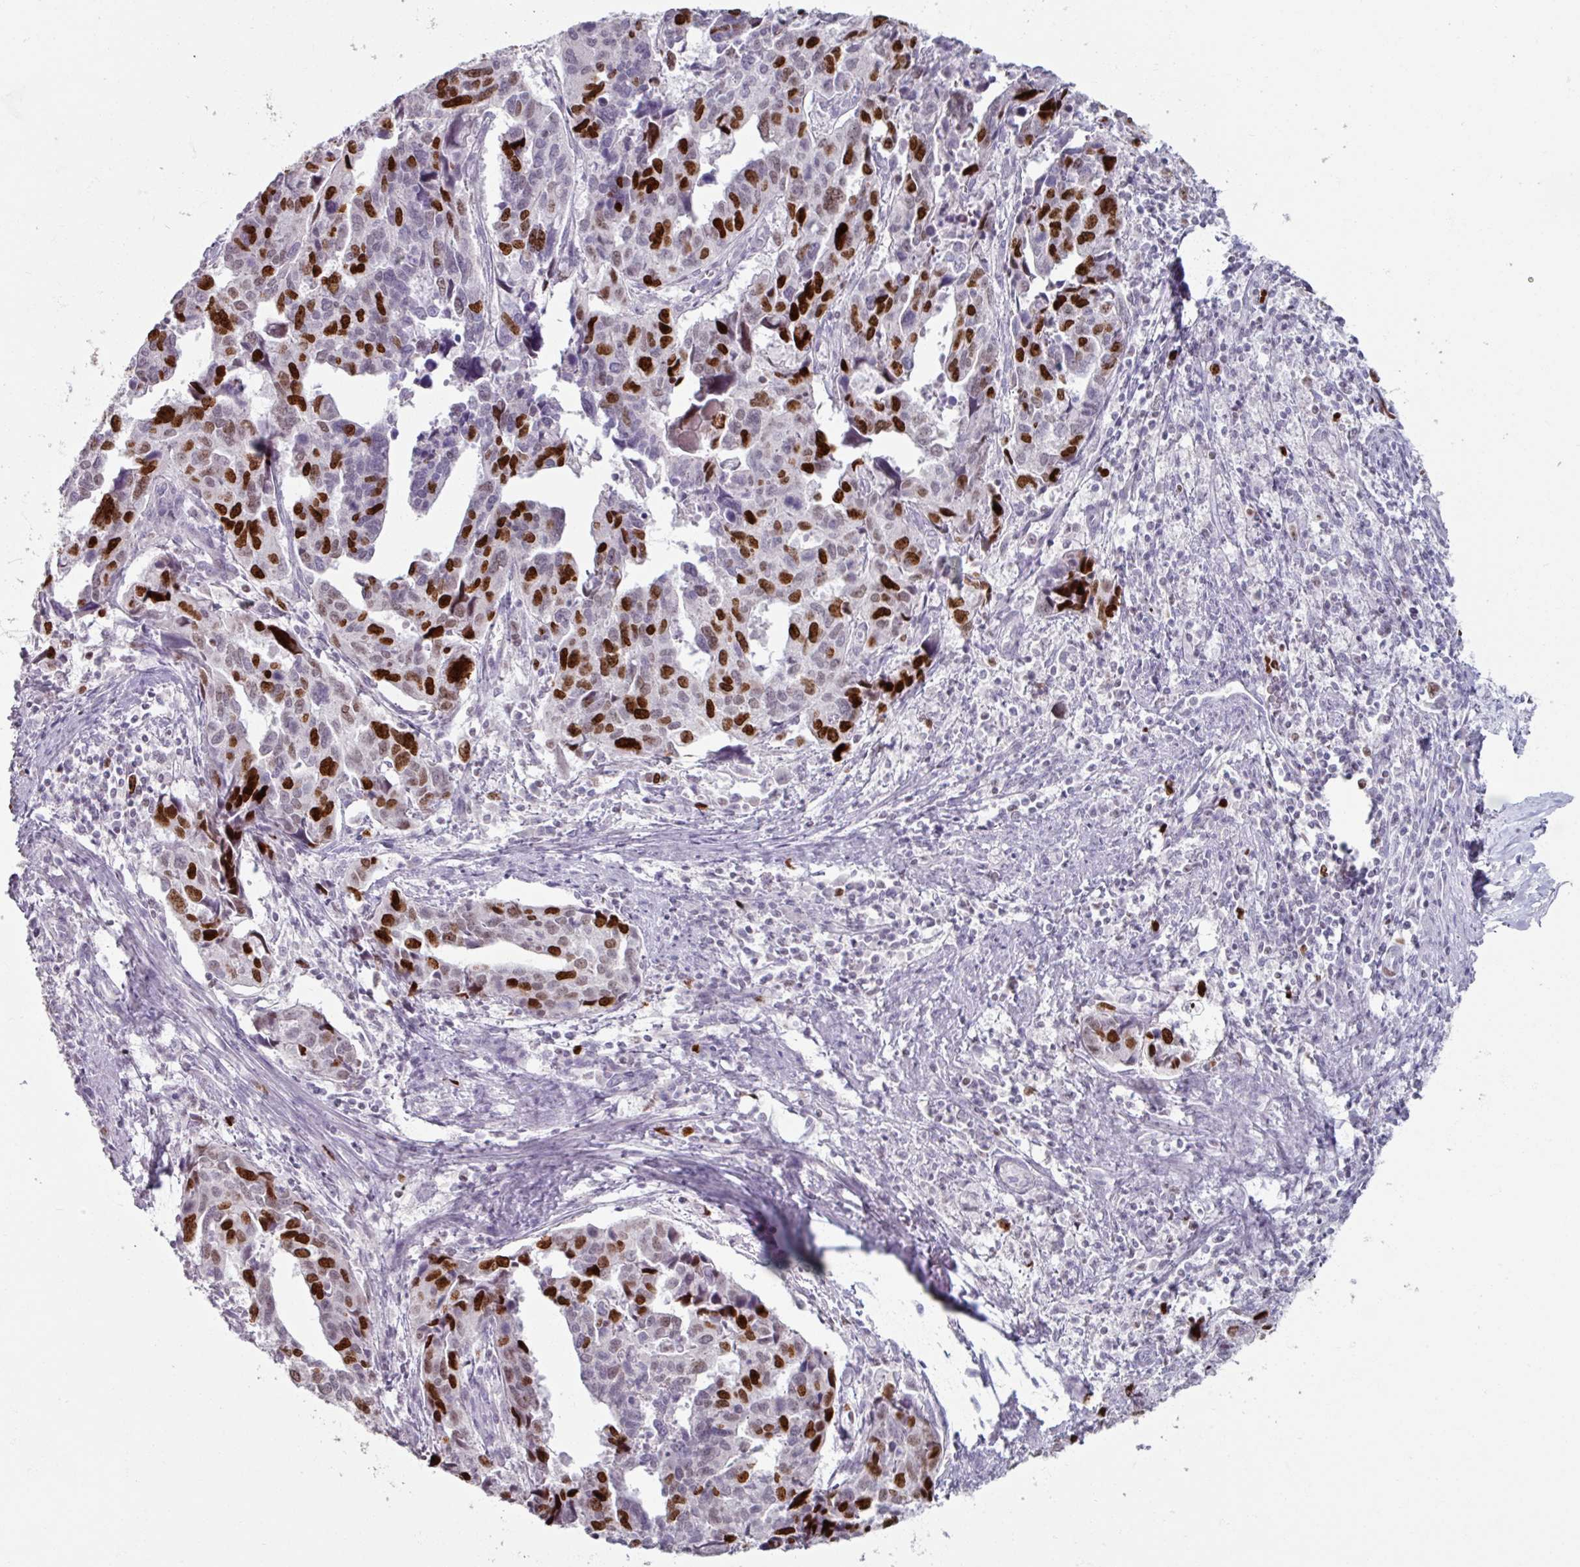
{"staining": {"intensity": "strong", "quantity": "25%-75%", "location": "nuclear"}, "tissue": "endometrial cancer", "cell_type": "Tumor cells", "image_type": "cancer", "snomed": [{"axis": "morphology", "description": "Adenocarcinoma, NOS"}, {"axis": "topography", "description": "Endometrium"}], "caption": "A brown stain highlights strong nuclear positivity of a protein in human endometrial cancer (adenocarcinoma) tumor cells.", "gene": "ATAD2", "patient": {"sex": "female", "age": 73}}